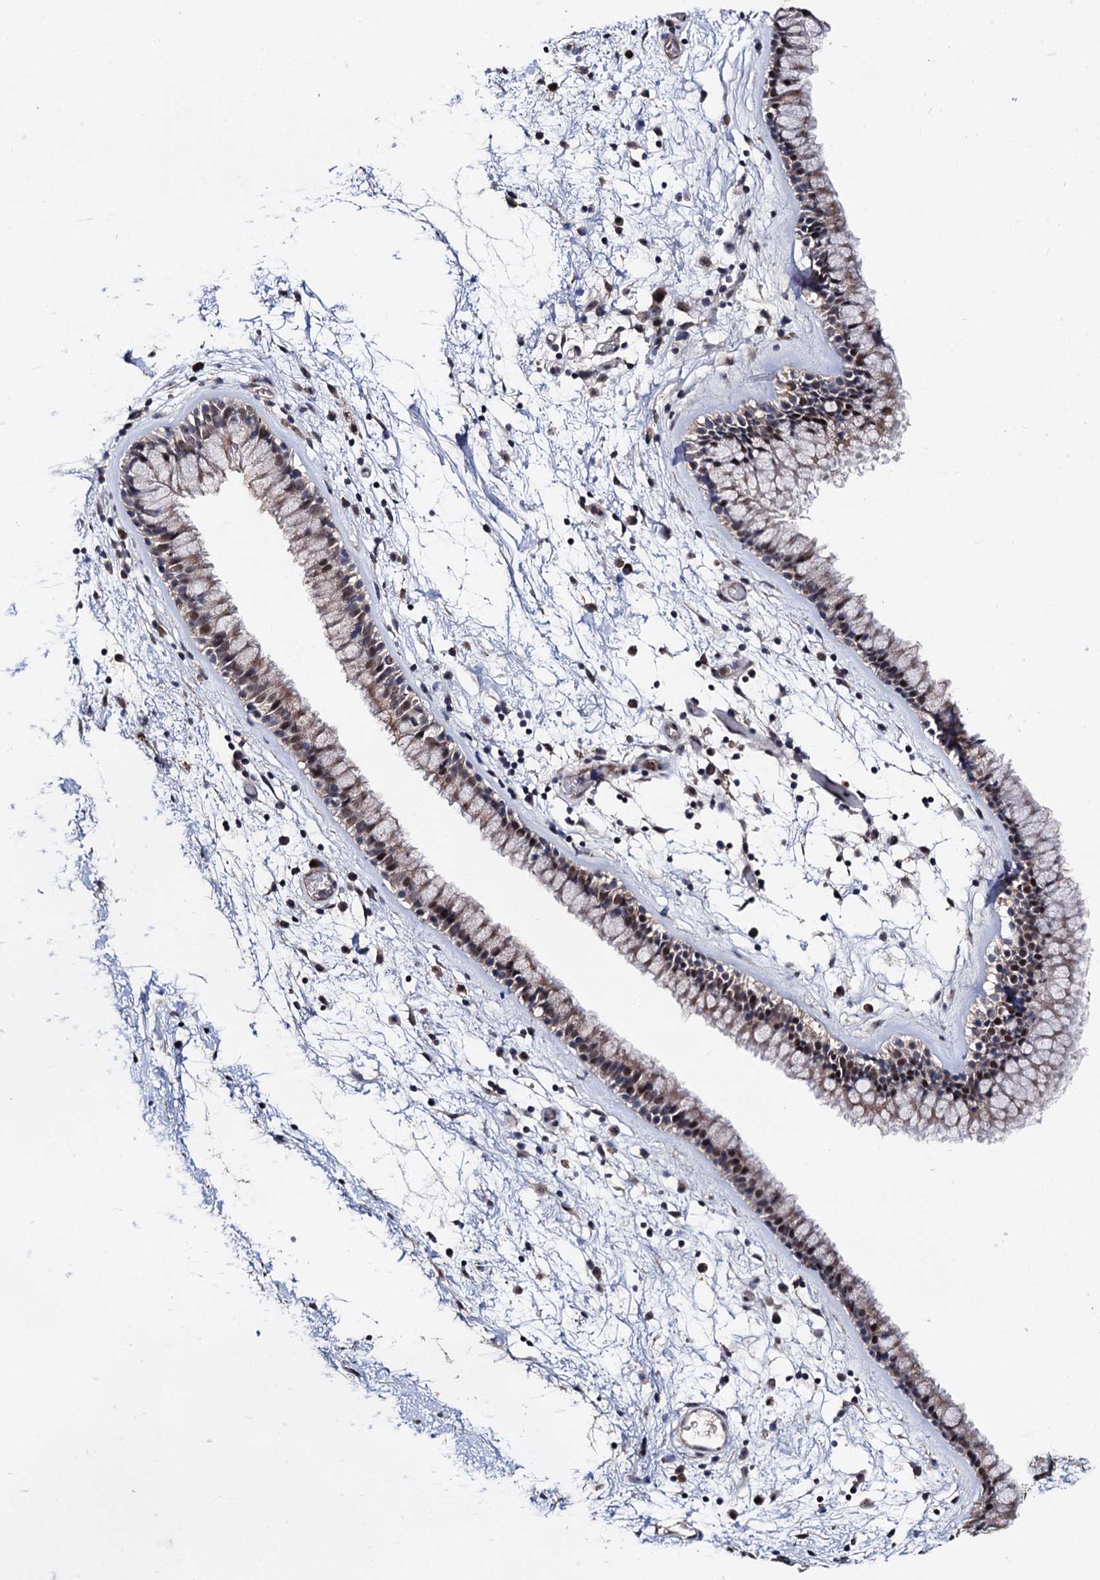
{"staining": {"intensity": "weak", "quantity": "25%-75%", "location": "cytoplasmic/membranous,nuclear"}, "tissue": "nasopharynx", "cell_type": "Respiratory epithelial cells", "image_type": "normal", "snomed": [{"axis": "morphology", "description": "Normal tissue, NOS"}, {"axis": "morphology", "description": "Inflammation, NOS"}, {"axis": "topography", "description": "Nasopharynx"}], "caption": "A brown stain labels weak cytoplasmic/membranous,nuclear expression of a protein in respiratory epithelial cells of unremarkable human nasopharynx. Using DAB (3,3'-diaminobenzidine) (brown) and hematoxylin (blue) stains, captured at high magnification using brightfield microscopy.", "gene": "PPTC7", "patient": {"sex": "male", "age": 48}}